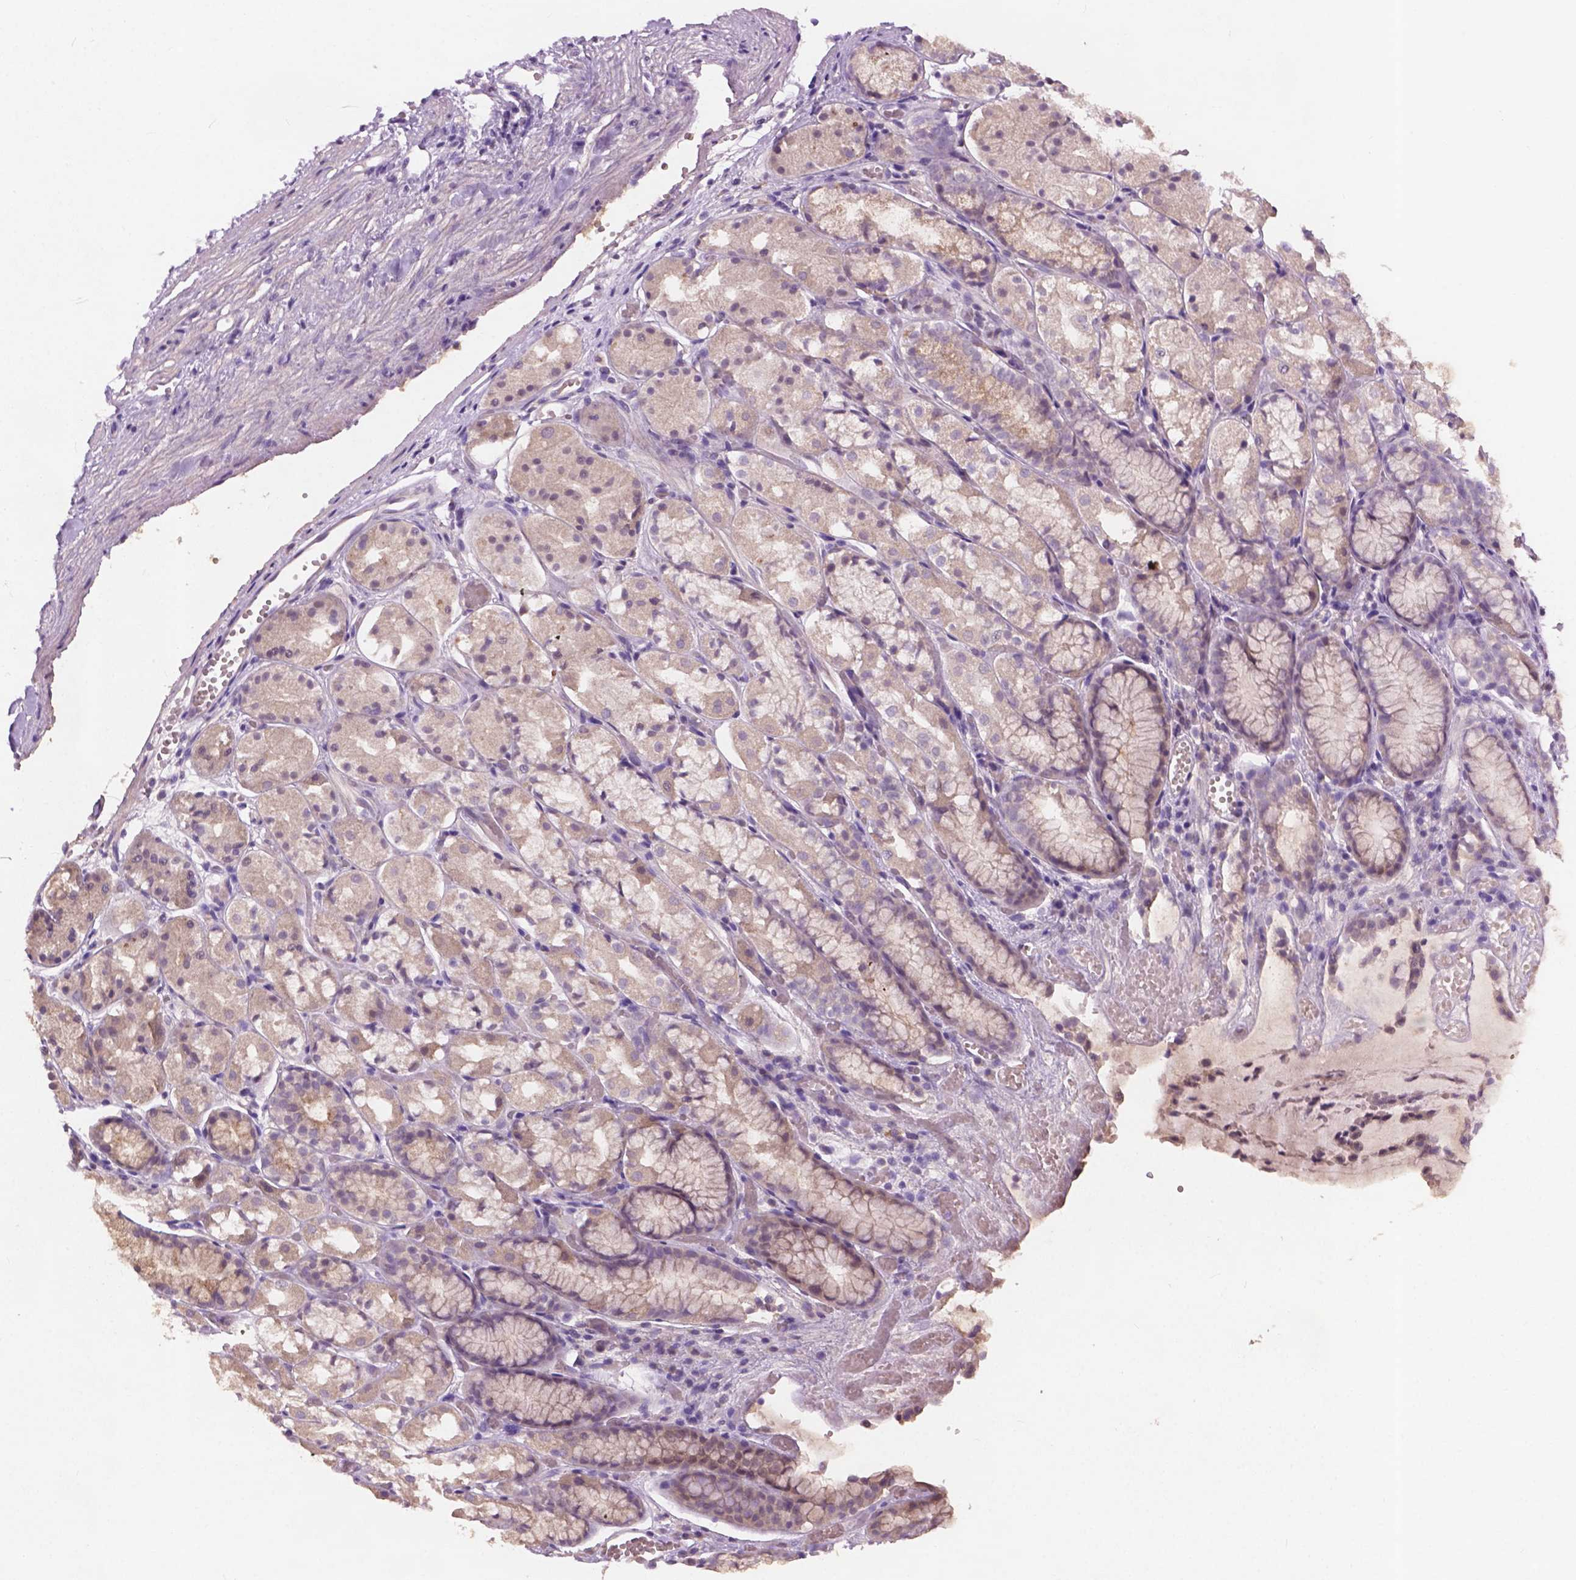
{"staining": {"intensity": "weak", "quantity": "<25%", "location": "cytoplasmic/membranous"}, "tissue": "stomach", "cell_type": "Glandular cells", "image_type": "normal", "snomed": [{"axis": "morphology", "description": "Normal tissue, NOS"}, {"axis": "topography", "description": "Stomach"}], "caption": "The photomicrograph exhibits no significant positivity in glandular cells of stomach.", "gene": "KRT17", "patient": {"sex": "male", "age": 70}}